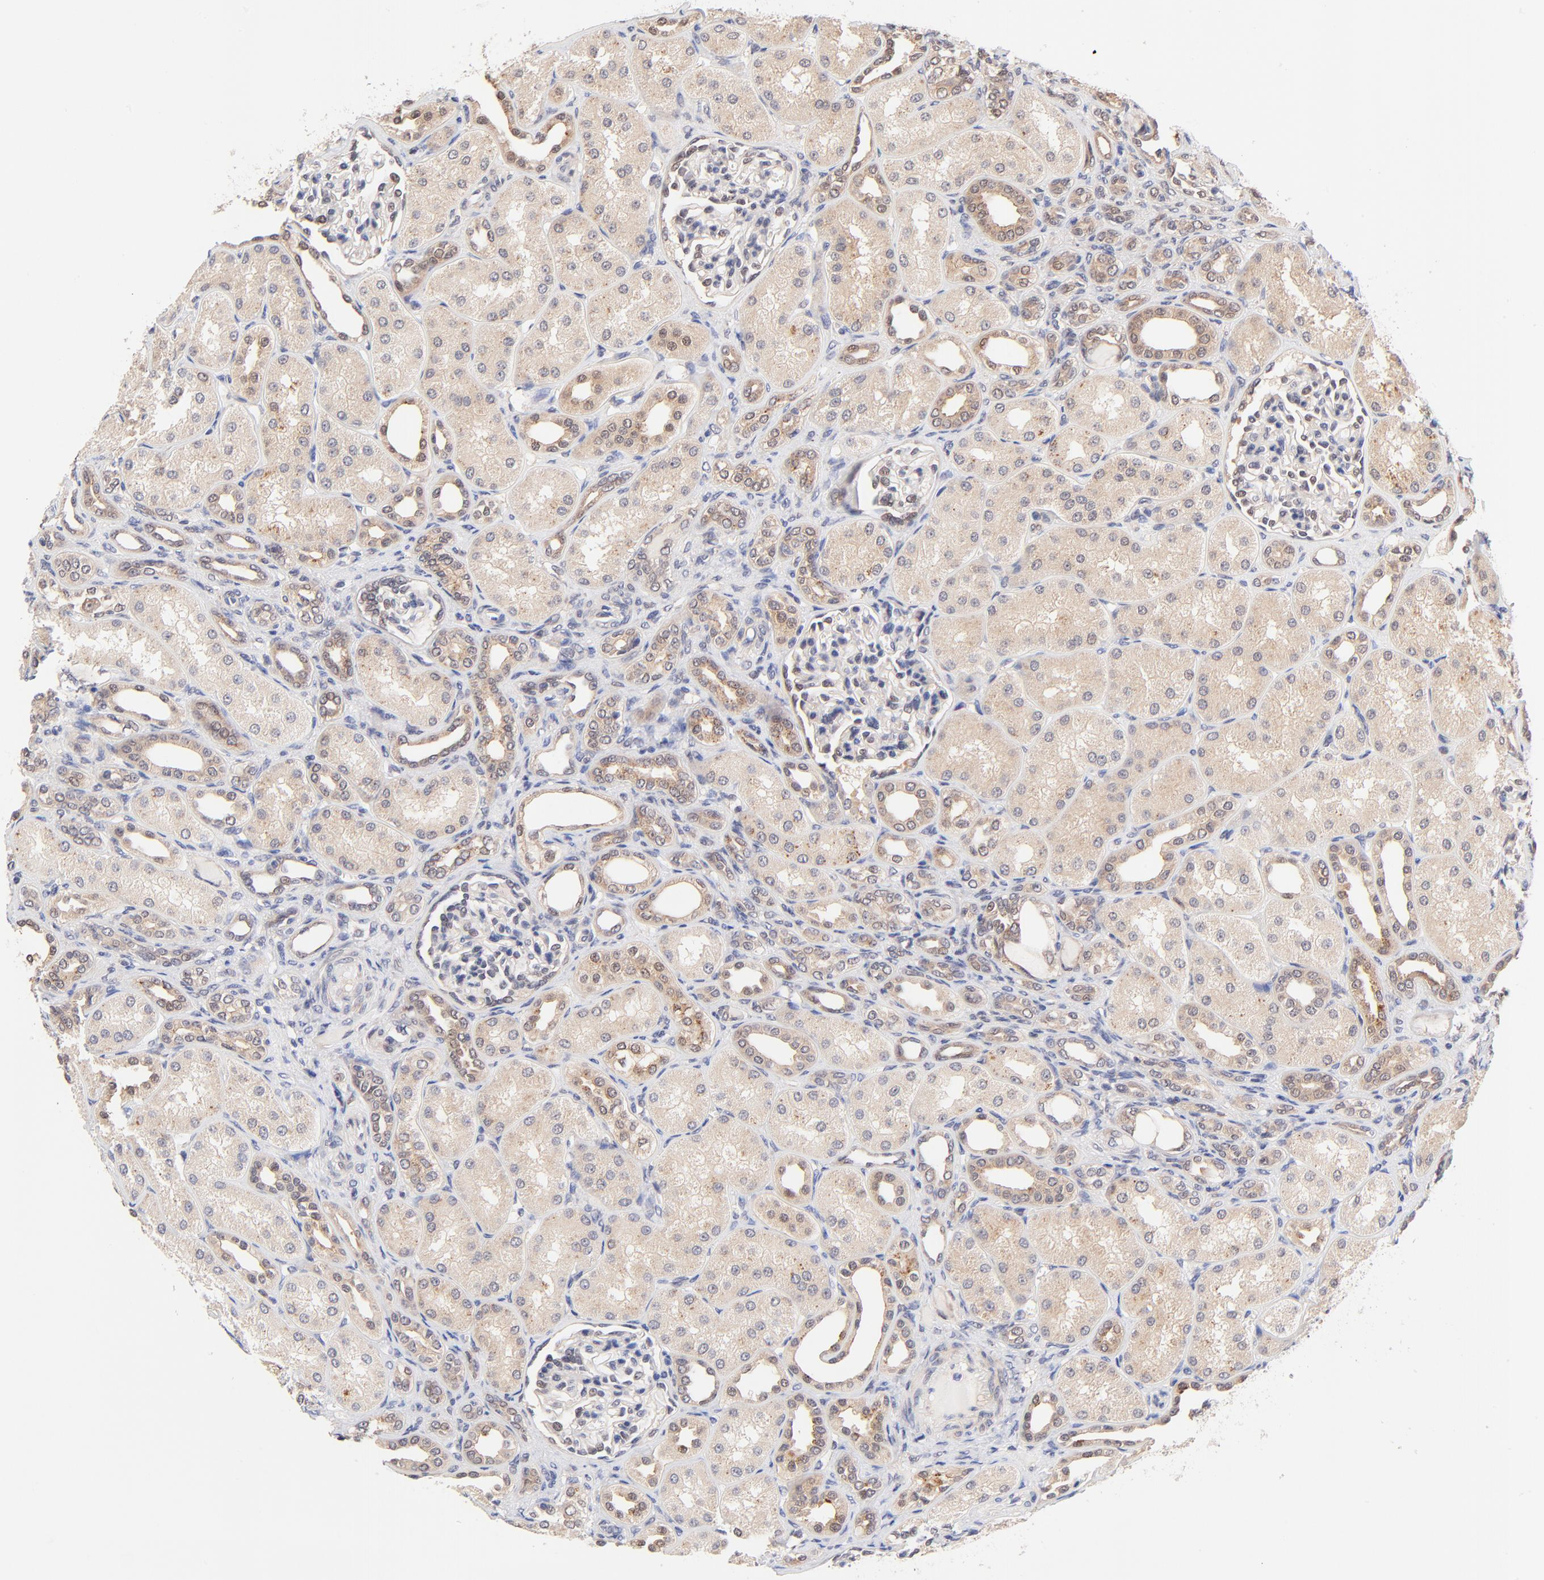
{"staining": {"intensity": "moderate", "quantity": "<25%", "location": "nuclear"}, "tissue": "kidney", "cell_type": "Cells in glomeruli", "image_type": "normal", "snomed": [{"axis": "morphology", "description": "Normal tissue, NOS"}, {"axis": "topography", "description": "Kidney"}], "caption": "Unremarkable kidney was stained to show a protein in brown. There is low levels of moderate nuclear expression in about <25% of cells in glomeruli. The staining was performed using DAB to visualize the protein expression in brown, while the nuclei were stained in blue with hematoxylin (Magnification: 20x).", "gene": "TXNL1", "patient": {"sex": "male", "age": 7}}